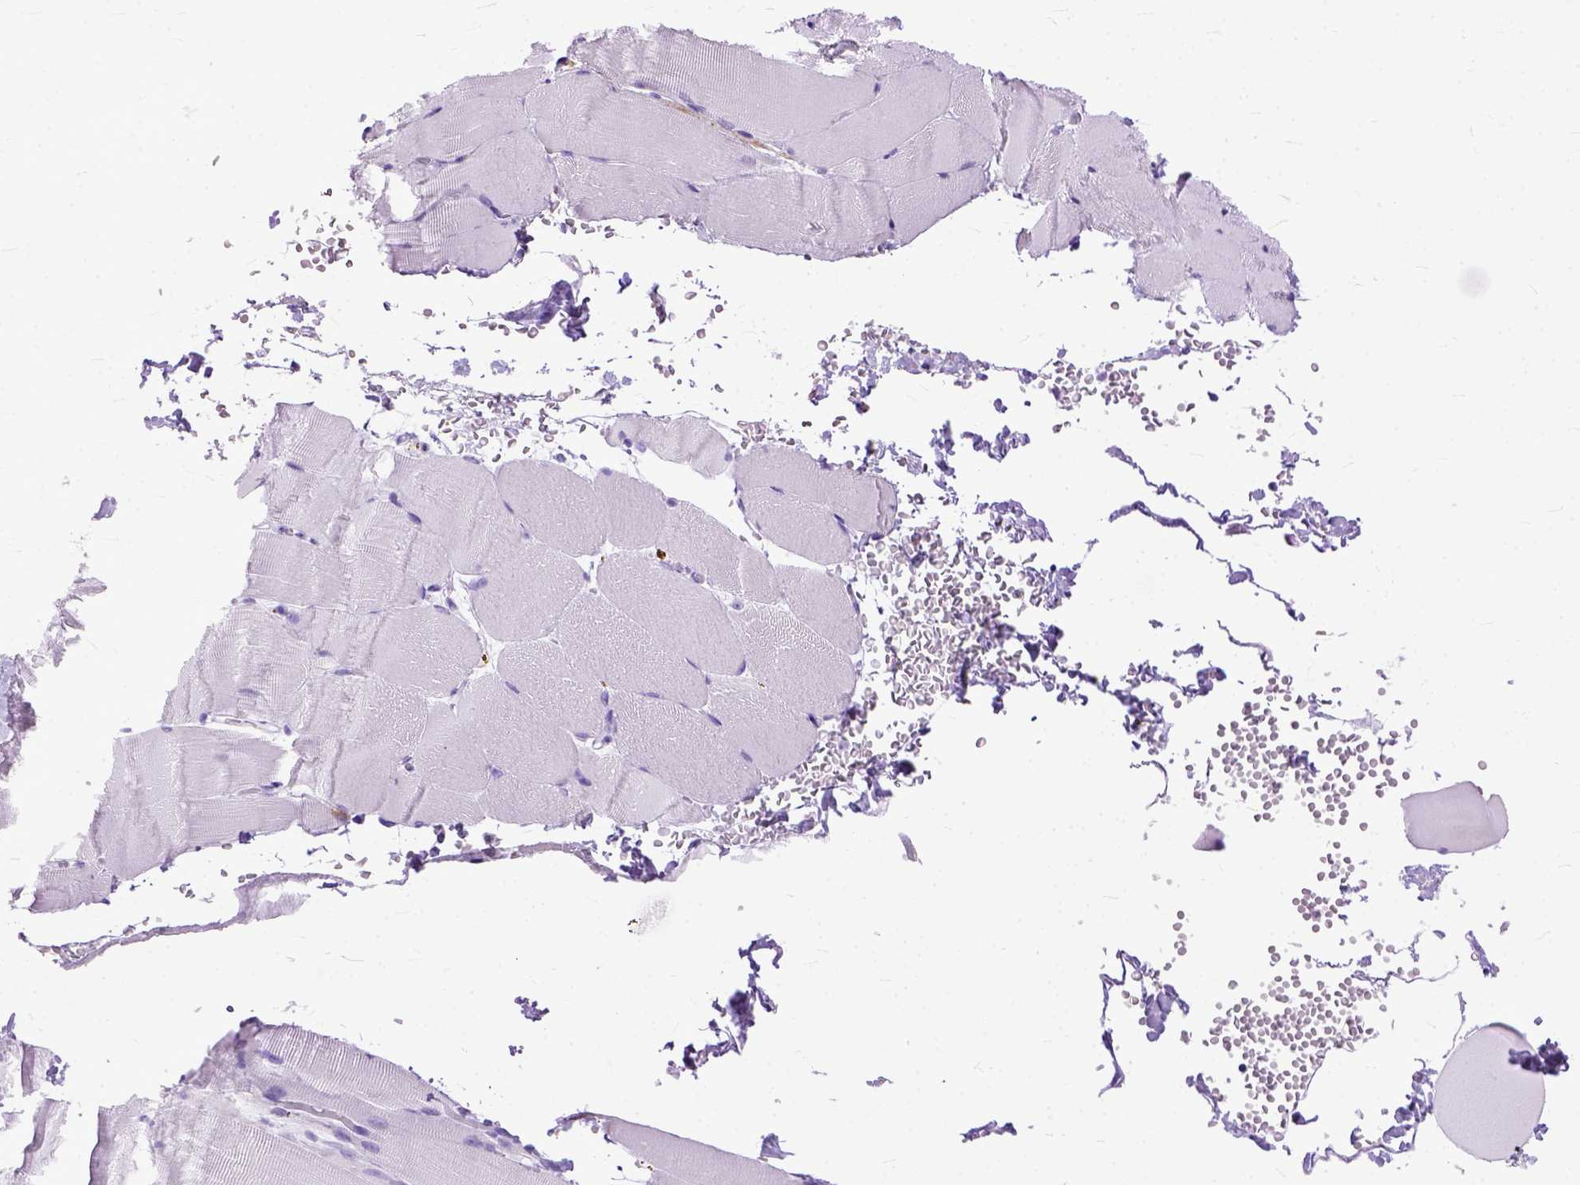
{"staining": {"intensity": "negative", "quantity": "none", "location": "none"}, "tissue": "skeletal muscle", "cell_type": "Myocytes", "image_type": "normal", "snomed": [{"axis": "morphology", "description": "Normal tissue, NOS"}, {"axis": "topography", "description": "Skeletal muscle"}], "caption": "Histopathology image shows no protein staining in myocytes of normal skeletal muscle.", "gene": "GNGT1", "patient": {"sex": "female", "age": 37}}